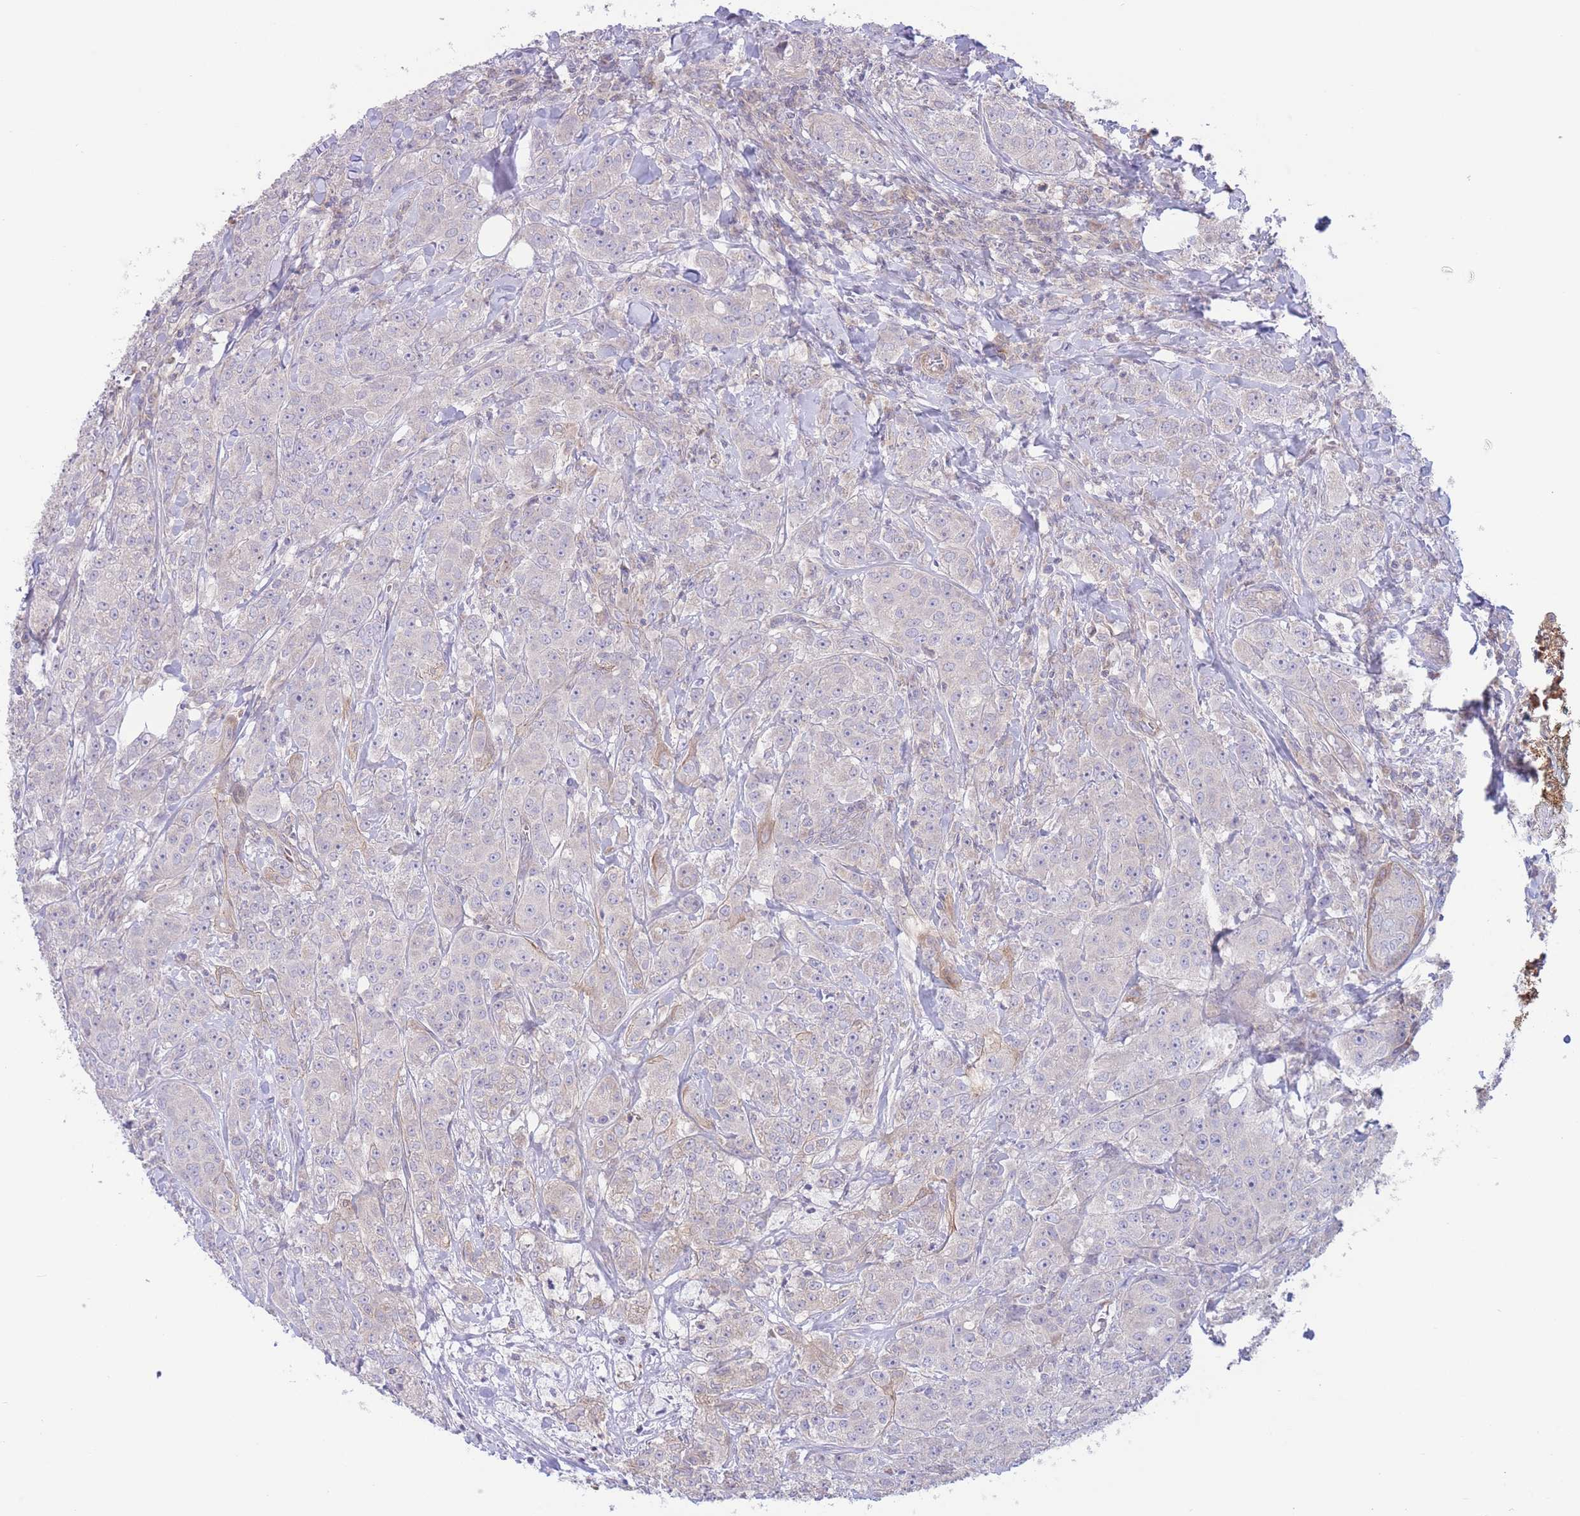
{"staining": {"intensity": "negative", "quantity": "none", "location": "none"}, "tissue": "breast cancer", "cell_type": "Tumor cells", "image_type": "cancer", "snomed": [{"axis": "morphology", "description": "Duct carcinoma"}, {"axis": "topography", "description": "Breast"}], "caption": "A micrograph of breast invasive ductal carcinoma stained for a protein displays no brown staining in tumor cells.", "gene": "ALS2CL", "patient": {"sex": "female", "age": 43}}